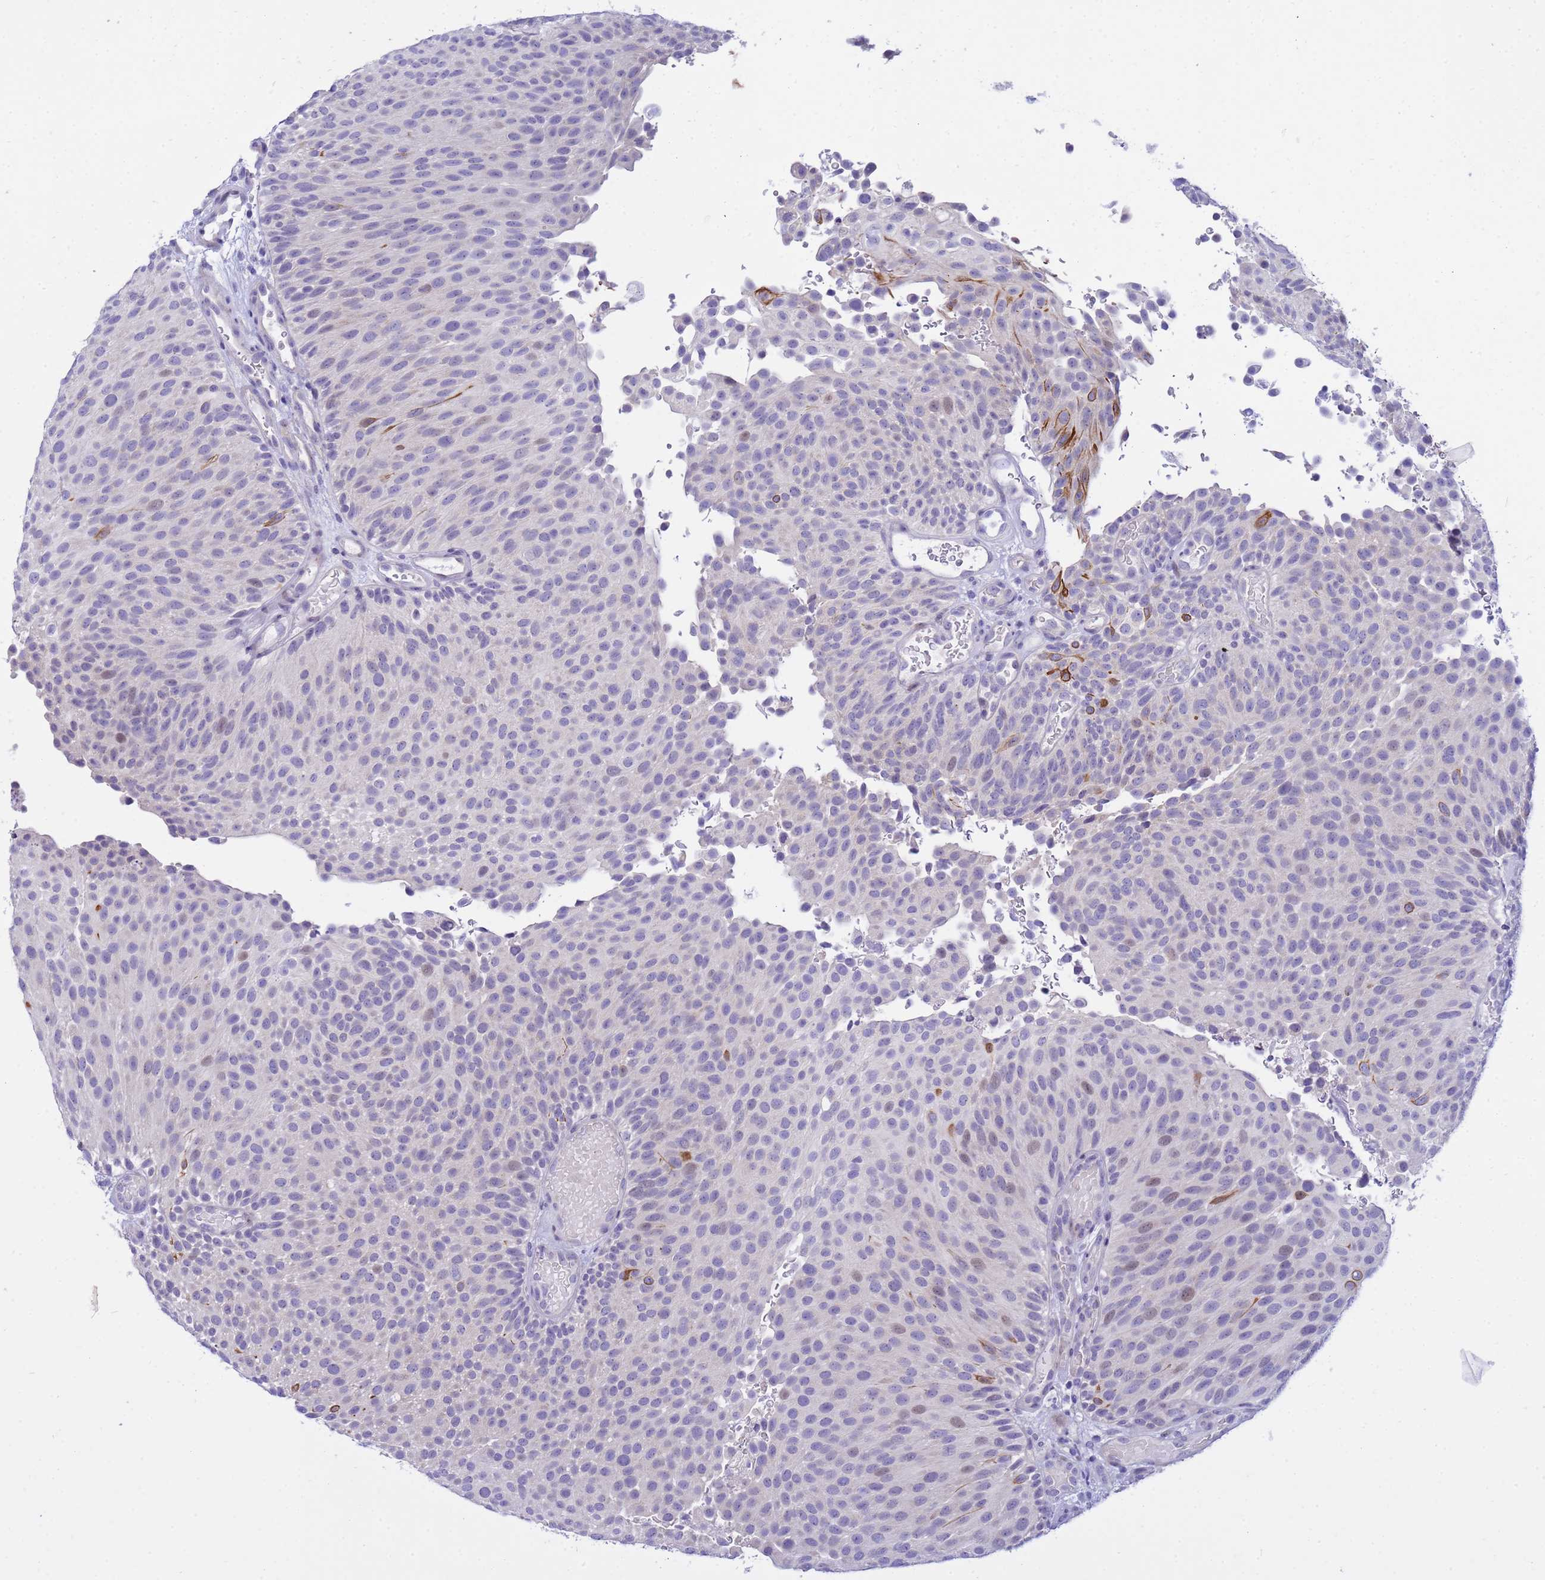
{"staining": {"intensity": "moderate", "quantity": "<25%", "location": "cytoplasmic/membranous"}, "tissue": "urothelial cancer", "cell_type": "Tumor cells", "image_type": "cancer", "snomed": [{"axis": "morphology", "description": "Urothelial carcinoma, Low grade"}, {"axis": "topography", "description": "Urinary bladder"}], "caption": "Tumor cells show low levels of moderate cytoplasmic/membranous positivity in approximately <25% of cells in urothelial cancer.", "gene": "IGSF11", "patient": {"sex": "male", "age": 78}}